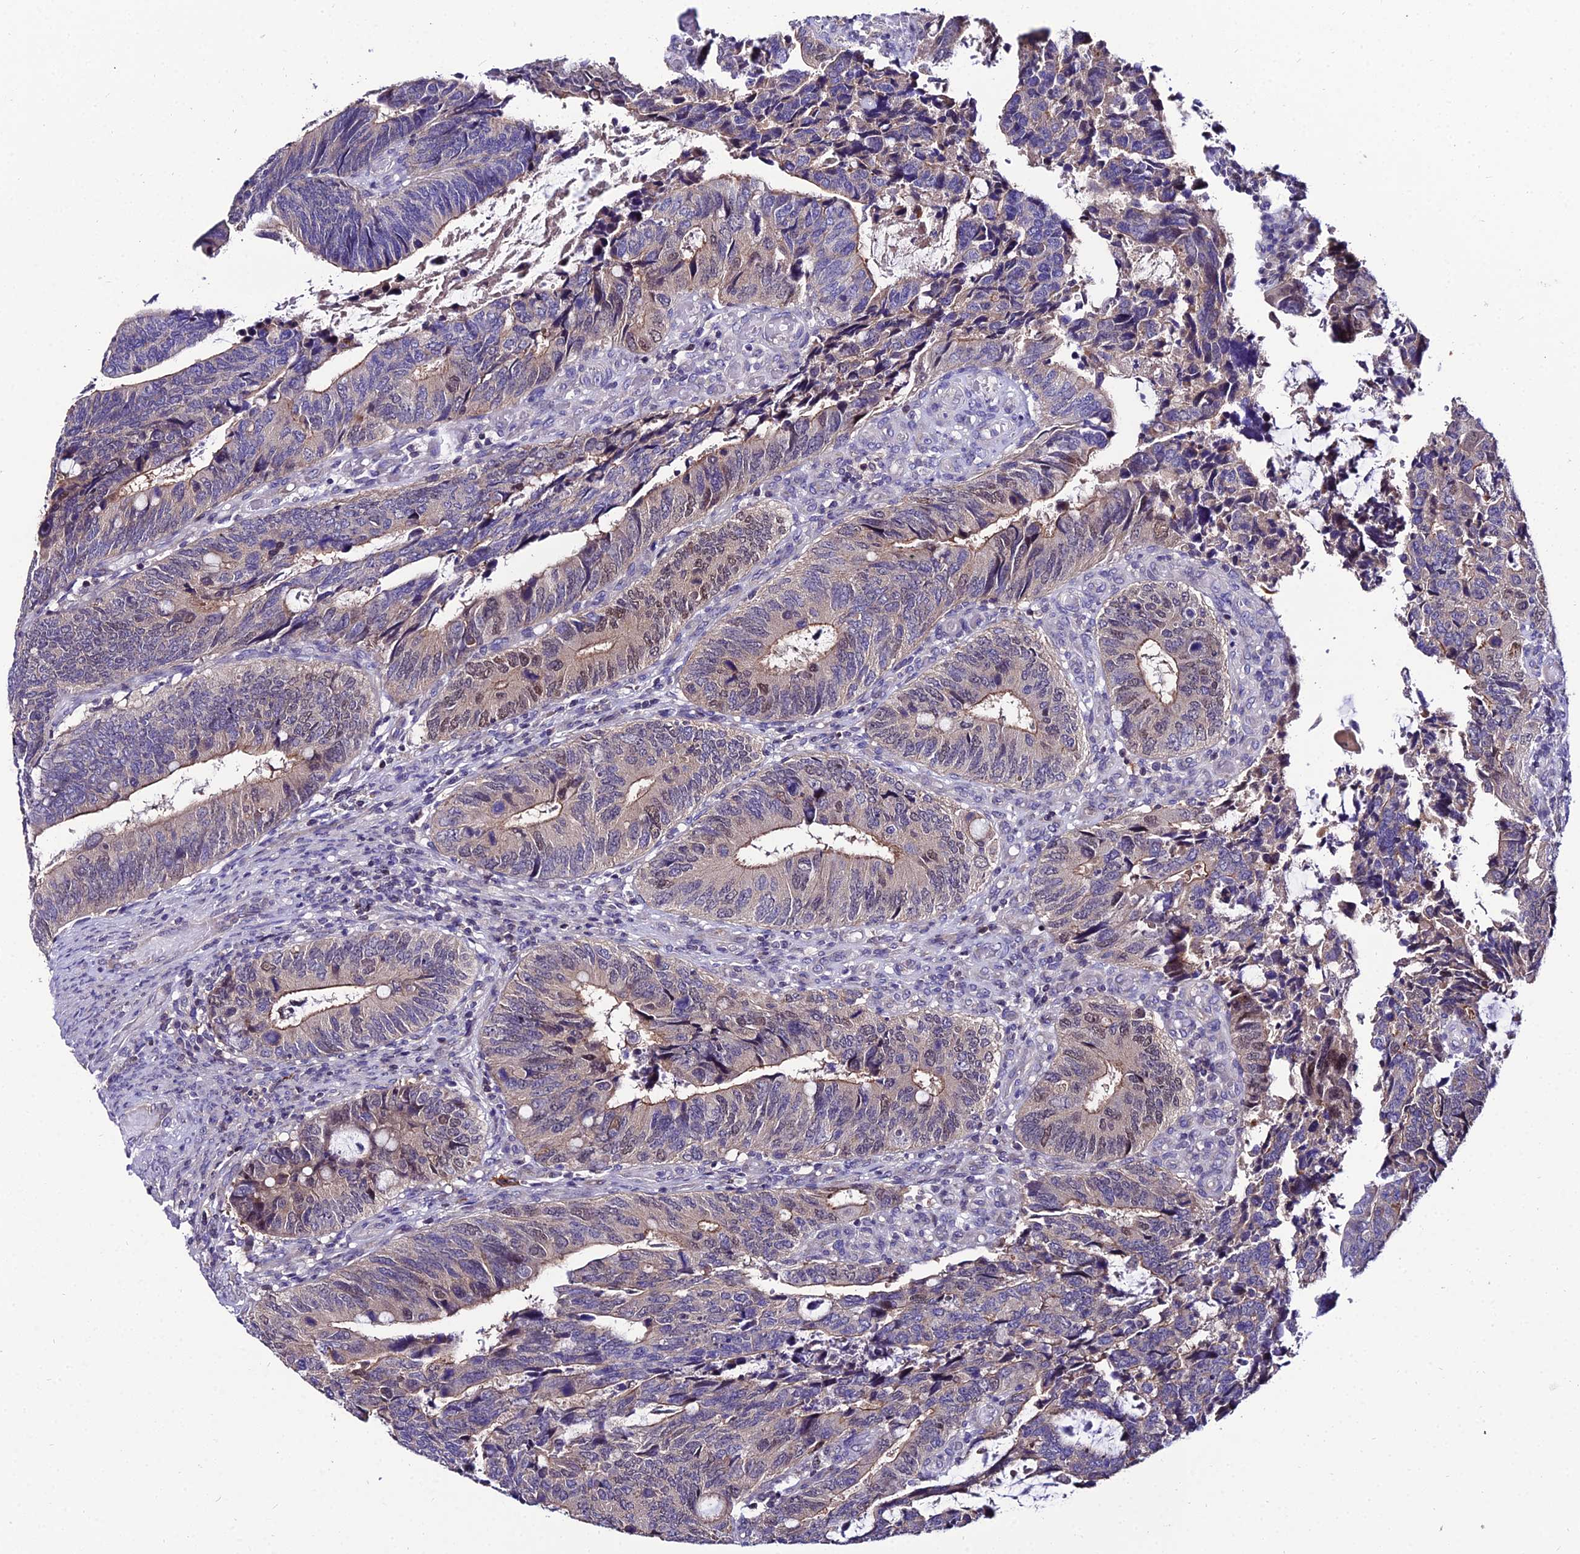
{"staining": {"intensity": "moderate", "quantity": "25%-75%", "location": "cytoplasmic/membranous,nuclear"}, "tissue": "colorectal cancer", "cell_type": "Tumor cells", "image_type": "cancer", "snomed": [{"axis": "morphology", "description": "Adenocarcinoma, NOS"}, {"axis": "topography", "description": "Colon"}], "caption": "Human colorectal cancer stained with a brown dye displays moderate cytoplasmic/membranous and nuclear positive positivity in about 25%-75% of tumor cells.", "gene": "SHQ1", "patient": {"sex": "male", "age": 87}}